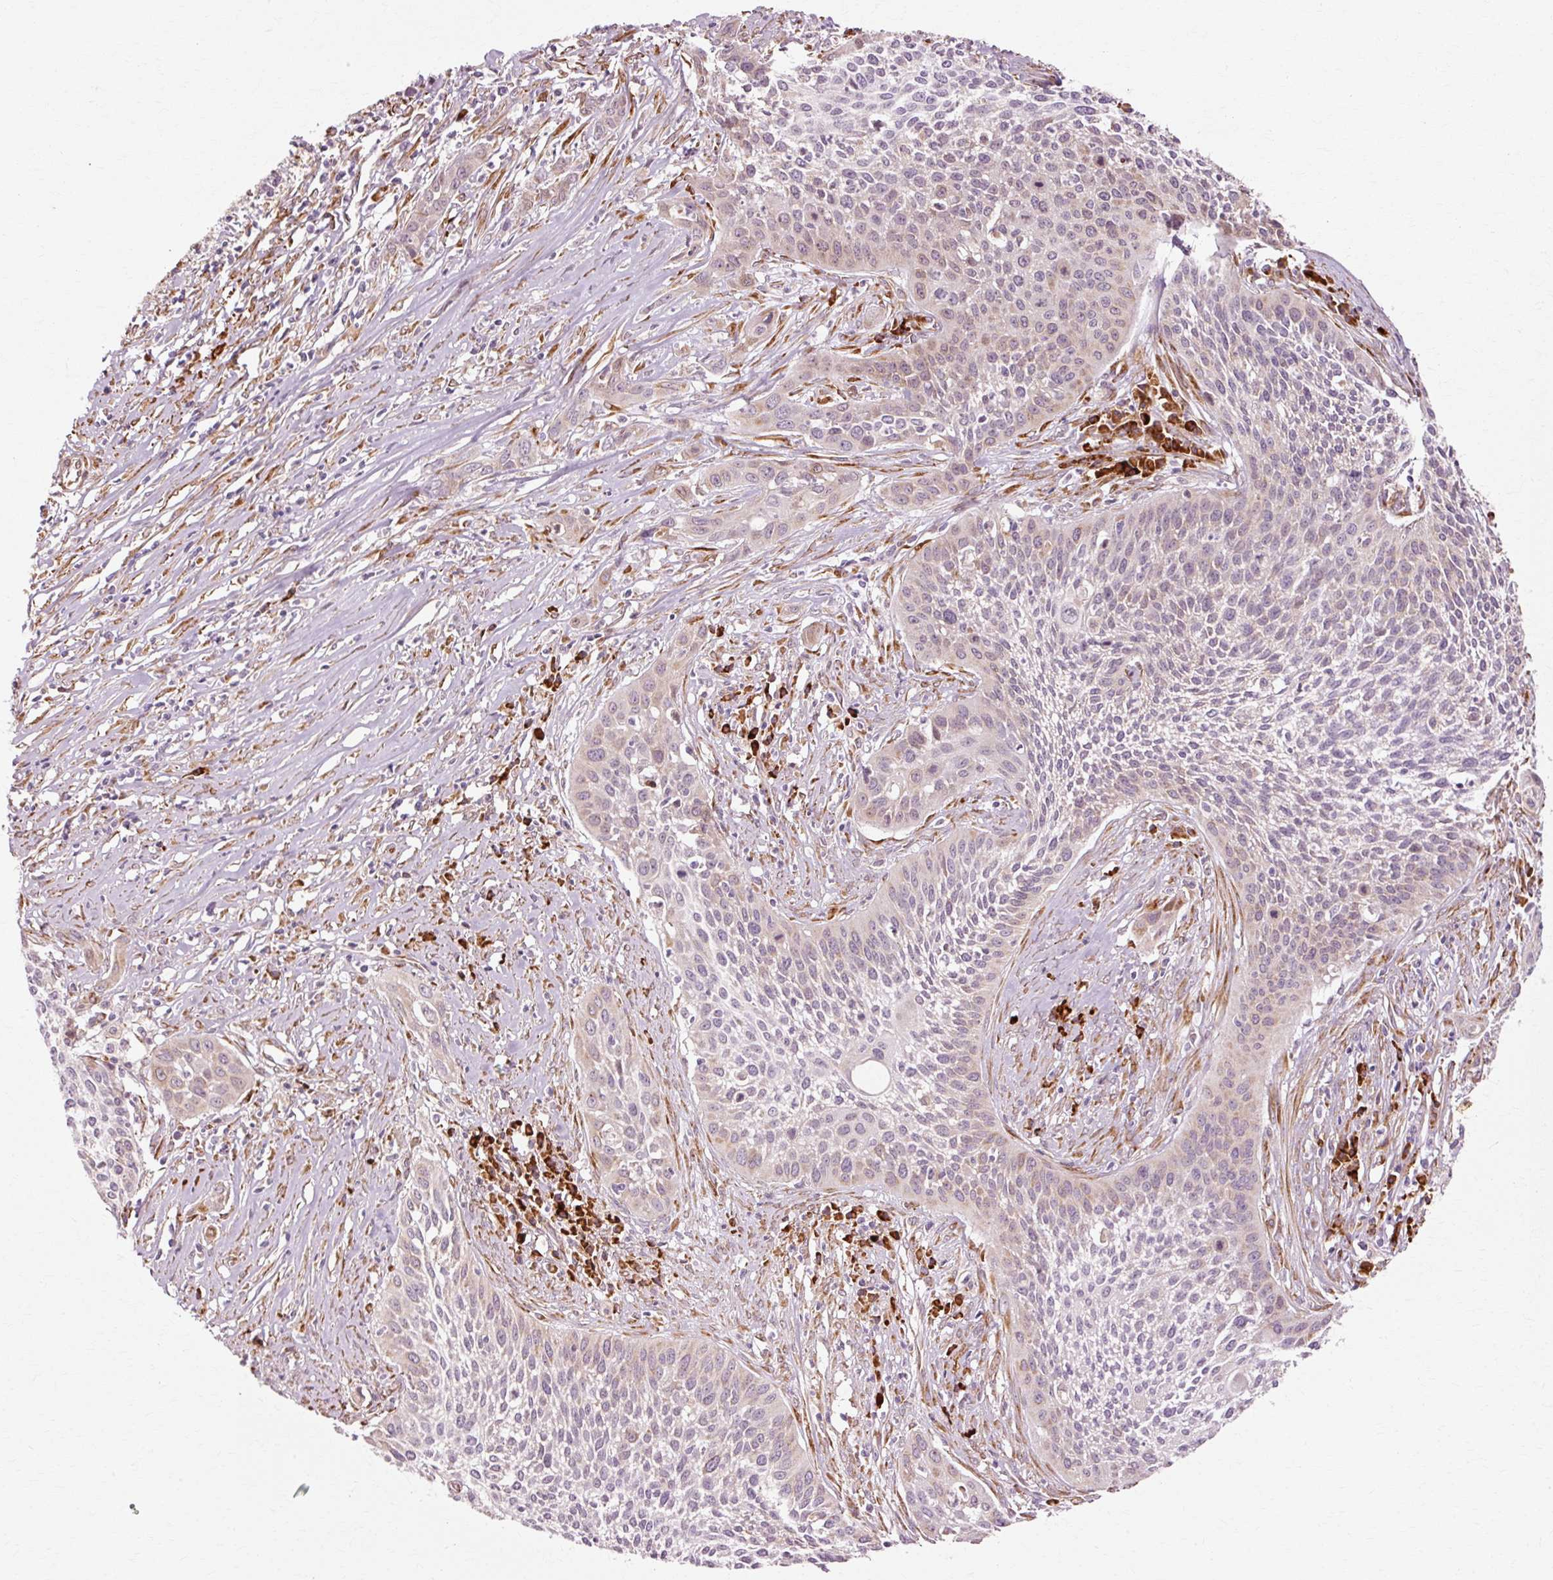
{"staining": {"intensity": "weak", "quantity": "<25%", "location": "cytoplasmic/membranous"}, "tissue": "cervical cancer", "cell_type": "Tumor cells", "image_type": "cancer", "snomed": [{"axis": "morphology", "description": "Squamous cell carcinoma, NOS"}, {"axis": "topography", "description": "Cervix"}], "caption": "The image demonstrates no staining of tumor cells in squamous cell carcinoma (cervical).", "gene": "RGPD5", "patient": {"sex": "female", "age": 34}}